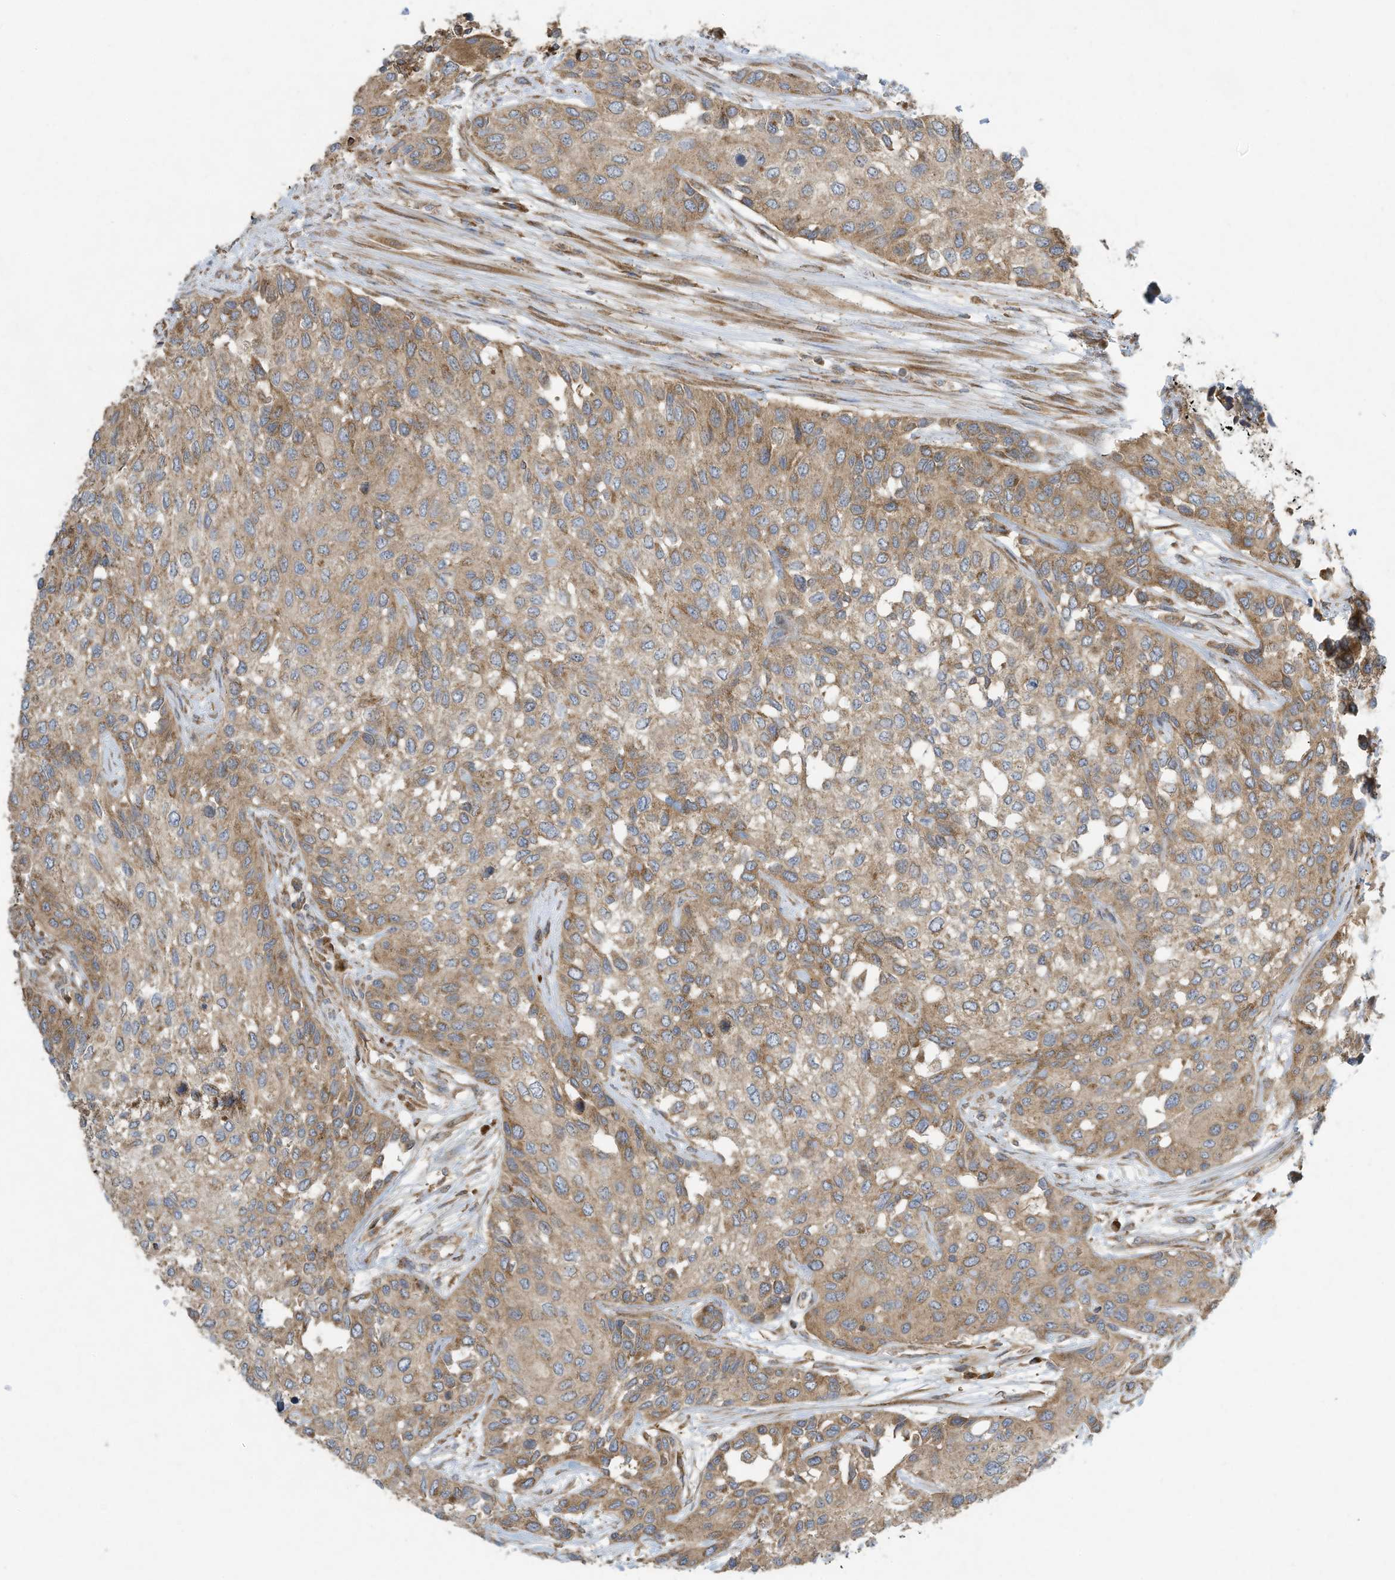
{"staining": {"intensity": "moderate", "quantity": ">75%", "location": "cytoplasmic/membranous"}, "tissue": "urothelial cancer", "cell_type": "Tumor cells", "image_type": "cancer", "snomed": [{"axis": "morphology", "description": "Normal tissue, NOS"}, {"axis": "morphology", "description": "Urothelial carcinoma, High grade"}, {"axis": "topography", "description": "Vascular tissue"}, {"axis": "topography", "description": "Urinary bladder"}], "caption": "Immunohistochemical staining of human high-grade urothelial carcinoma displays medium levels of moderate cytoplasmic/membranous staining in about >75% of tumor cells.", "gene": "SYNJ2", "patient": {"sex": "female", "age": 56}}